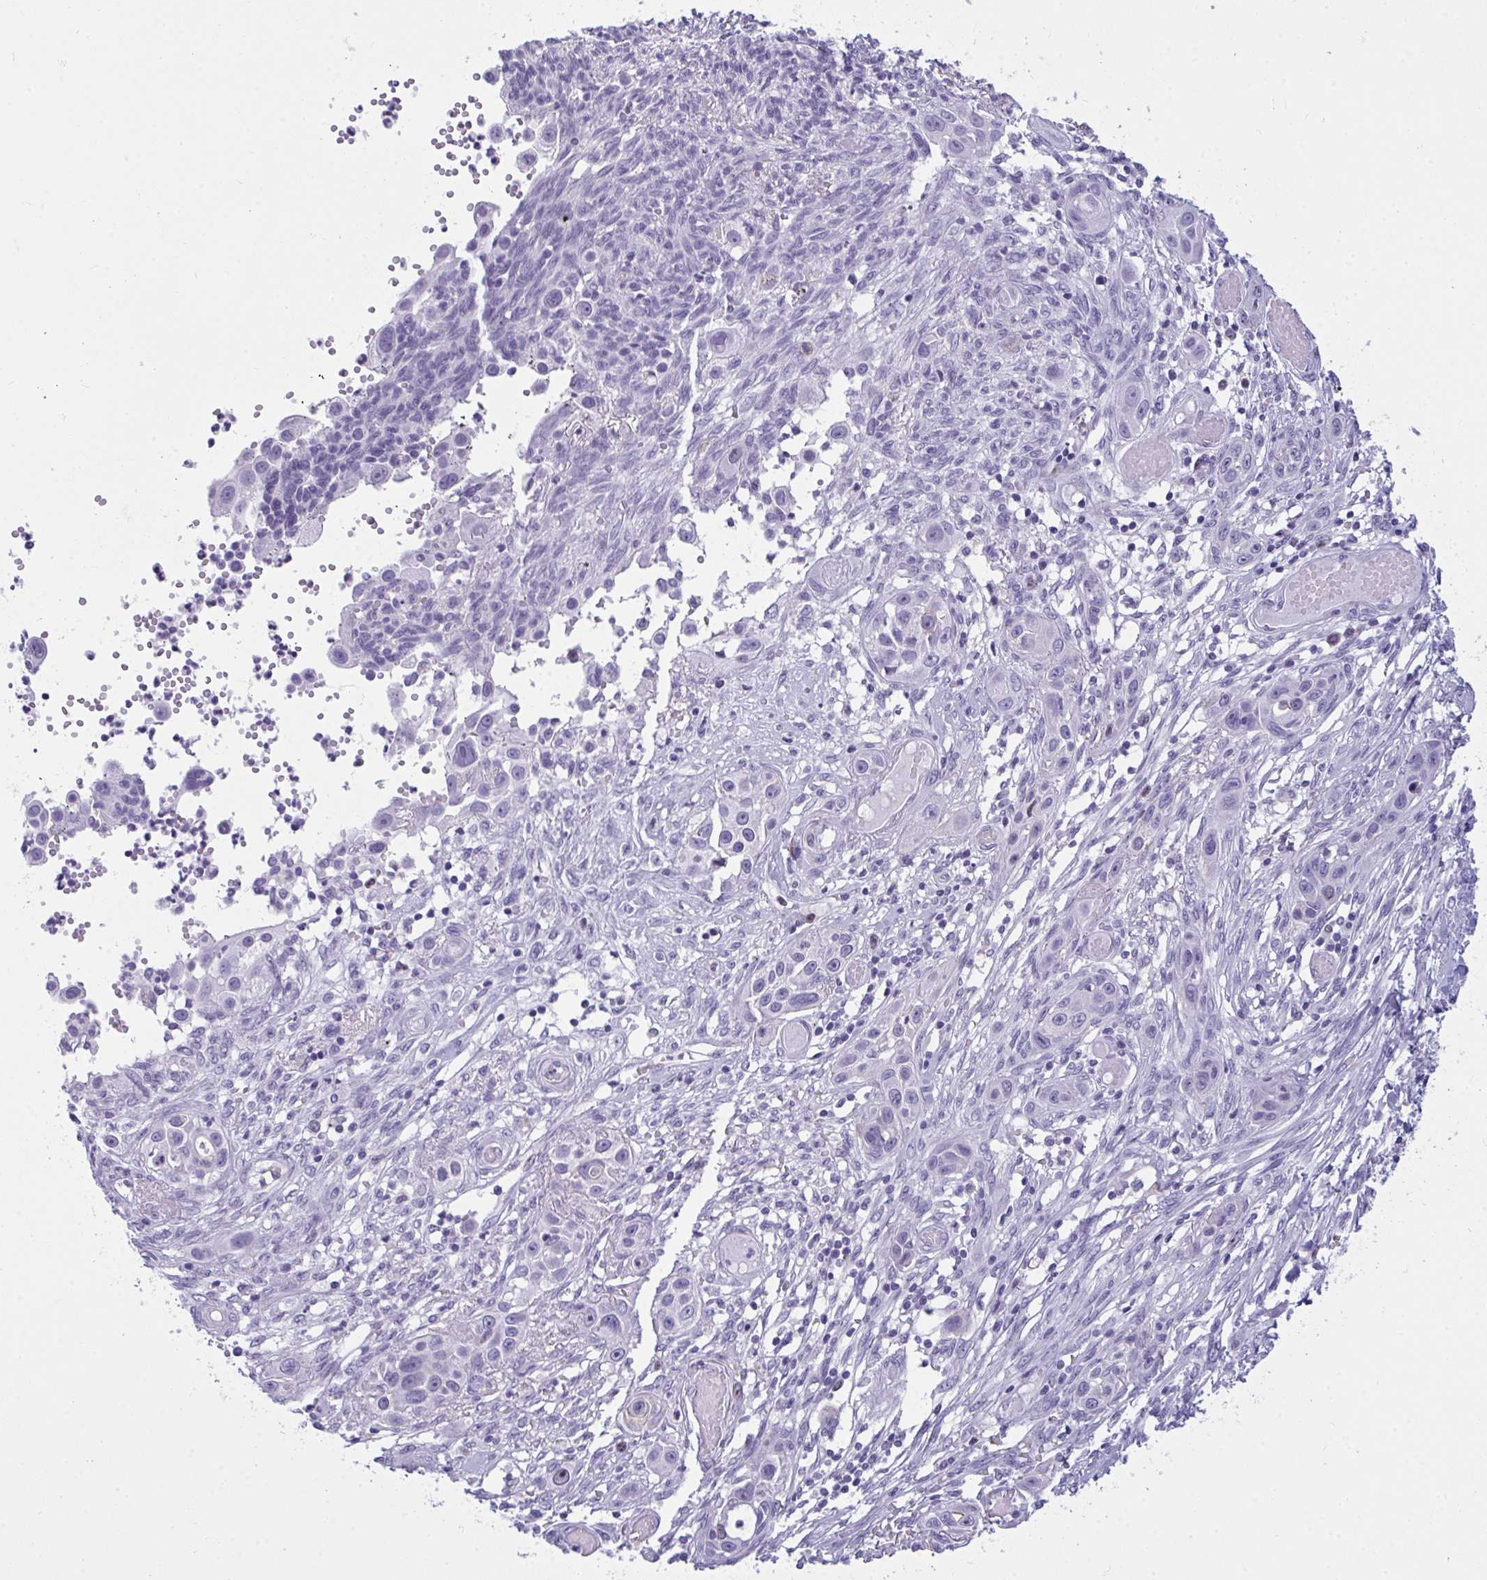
{"staining": {"intensity": "negative", "quantity": "none", "location": "none"}, "tissue": "skin cancer", "cell_type": "Tumor cells", "image_type": "cancer", "snomed": [{"axis": "morphology", "description": "Squamous cell carcinoma, NOS"}, {"axis": "topography", "description": "Skin"}], "caption": "An image of human skin squamous cell carcinoma is negative for staining in tumor cells. (Brightfield microscopy of DAB (3,3'-diaminobenzidine) IHC at high magnification).", "gene": "SUZ12", "patient": {"sex": "female", "age": 69}}